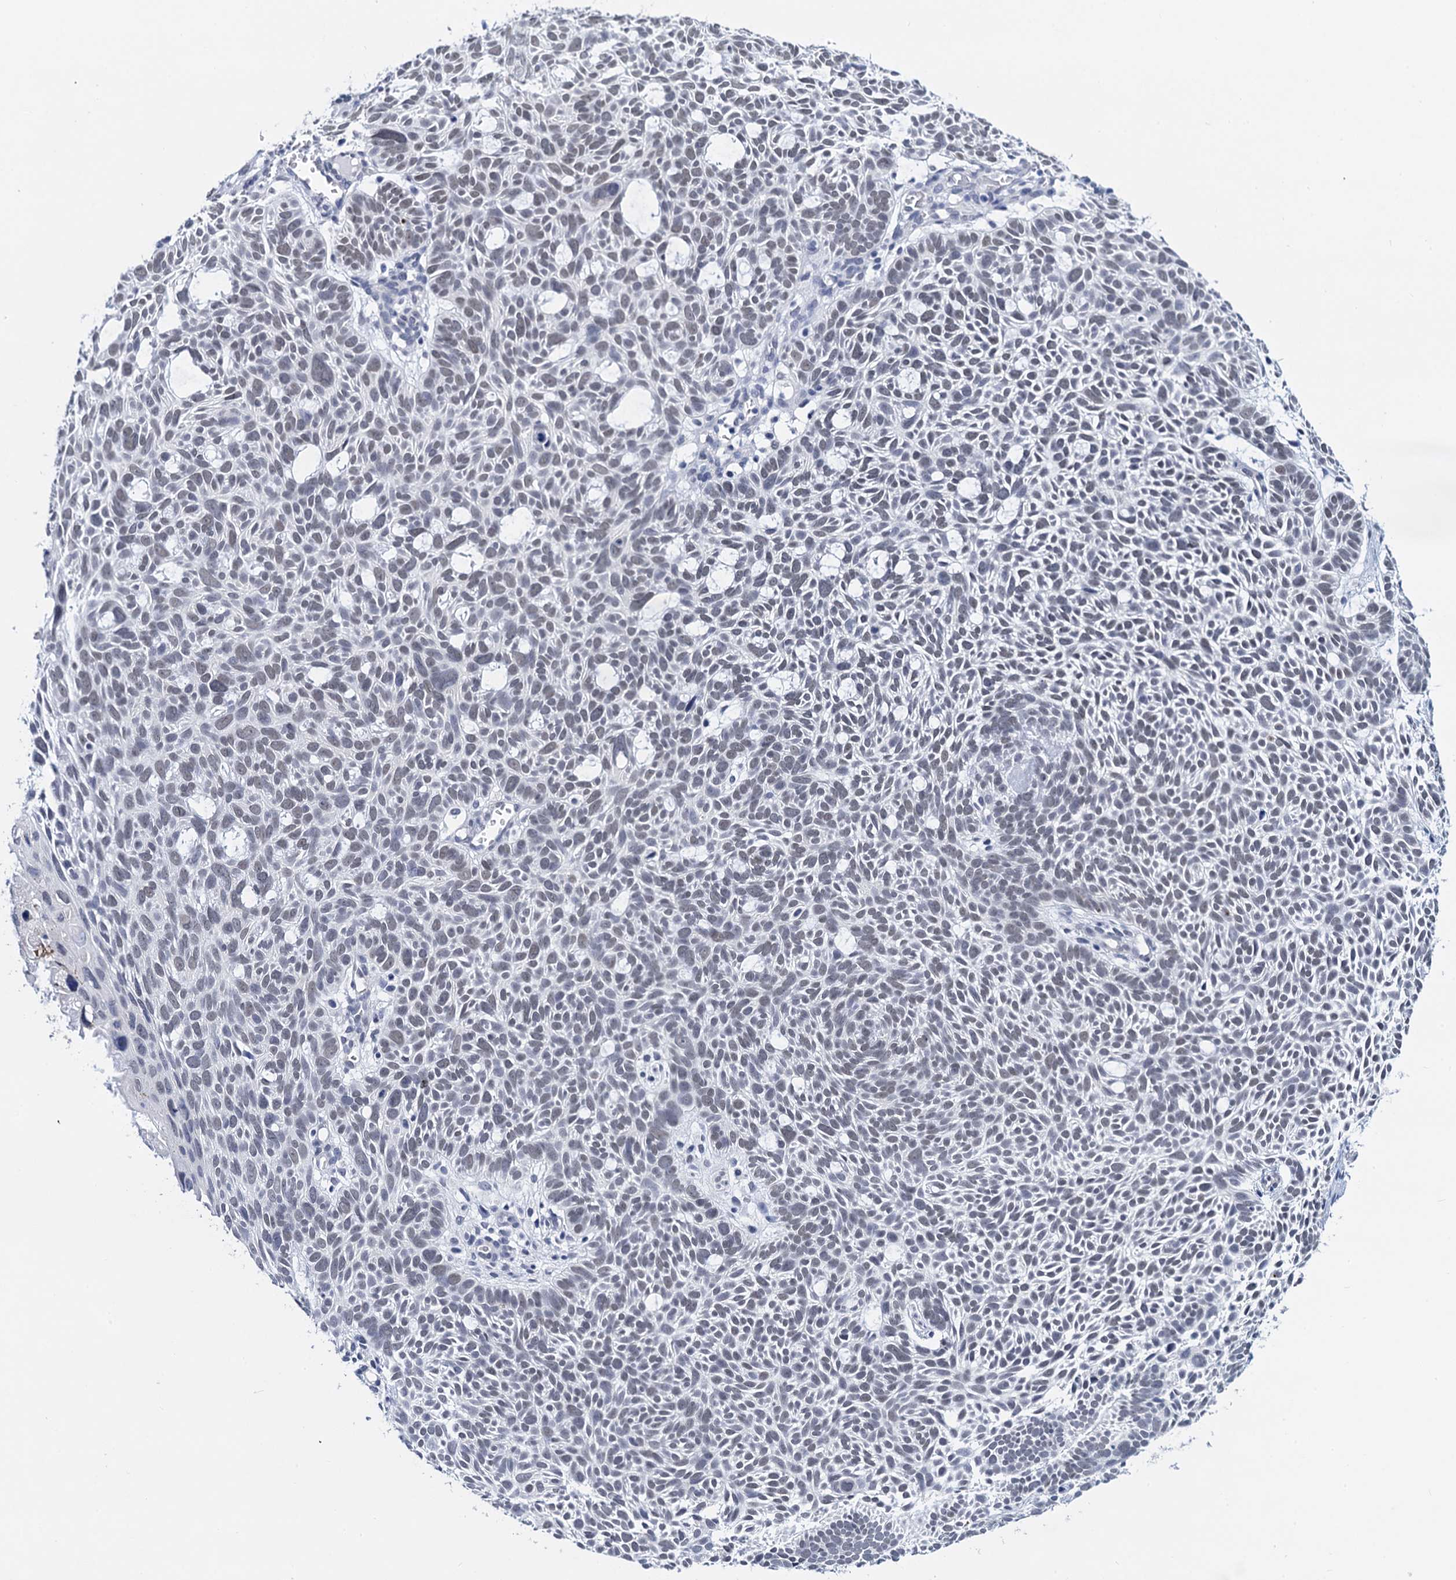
{"staining": {"intensity": "weak", "quantity": "25%-75%", "location": "nuclear"}, "tissue": "skin cancer", "cell_type": "Tumor cells", "image_type": "cancer", "snomed": [{"axis": "morphology", "description": "Basal cell carcinoma"}, {"axis": "topography", "description": "Skin"}], "caption": "Basal cell carcinoma (skin) stained with a brown dye displays weak nuclear positive staining in about 25%-75% of tumor cells.", "gene": "C16orf87", "patient": {"sex": "male", "age": 69}}